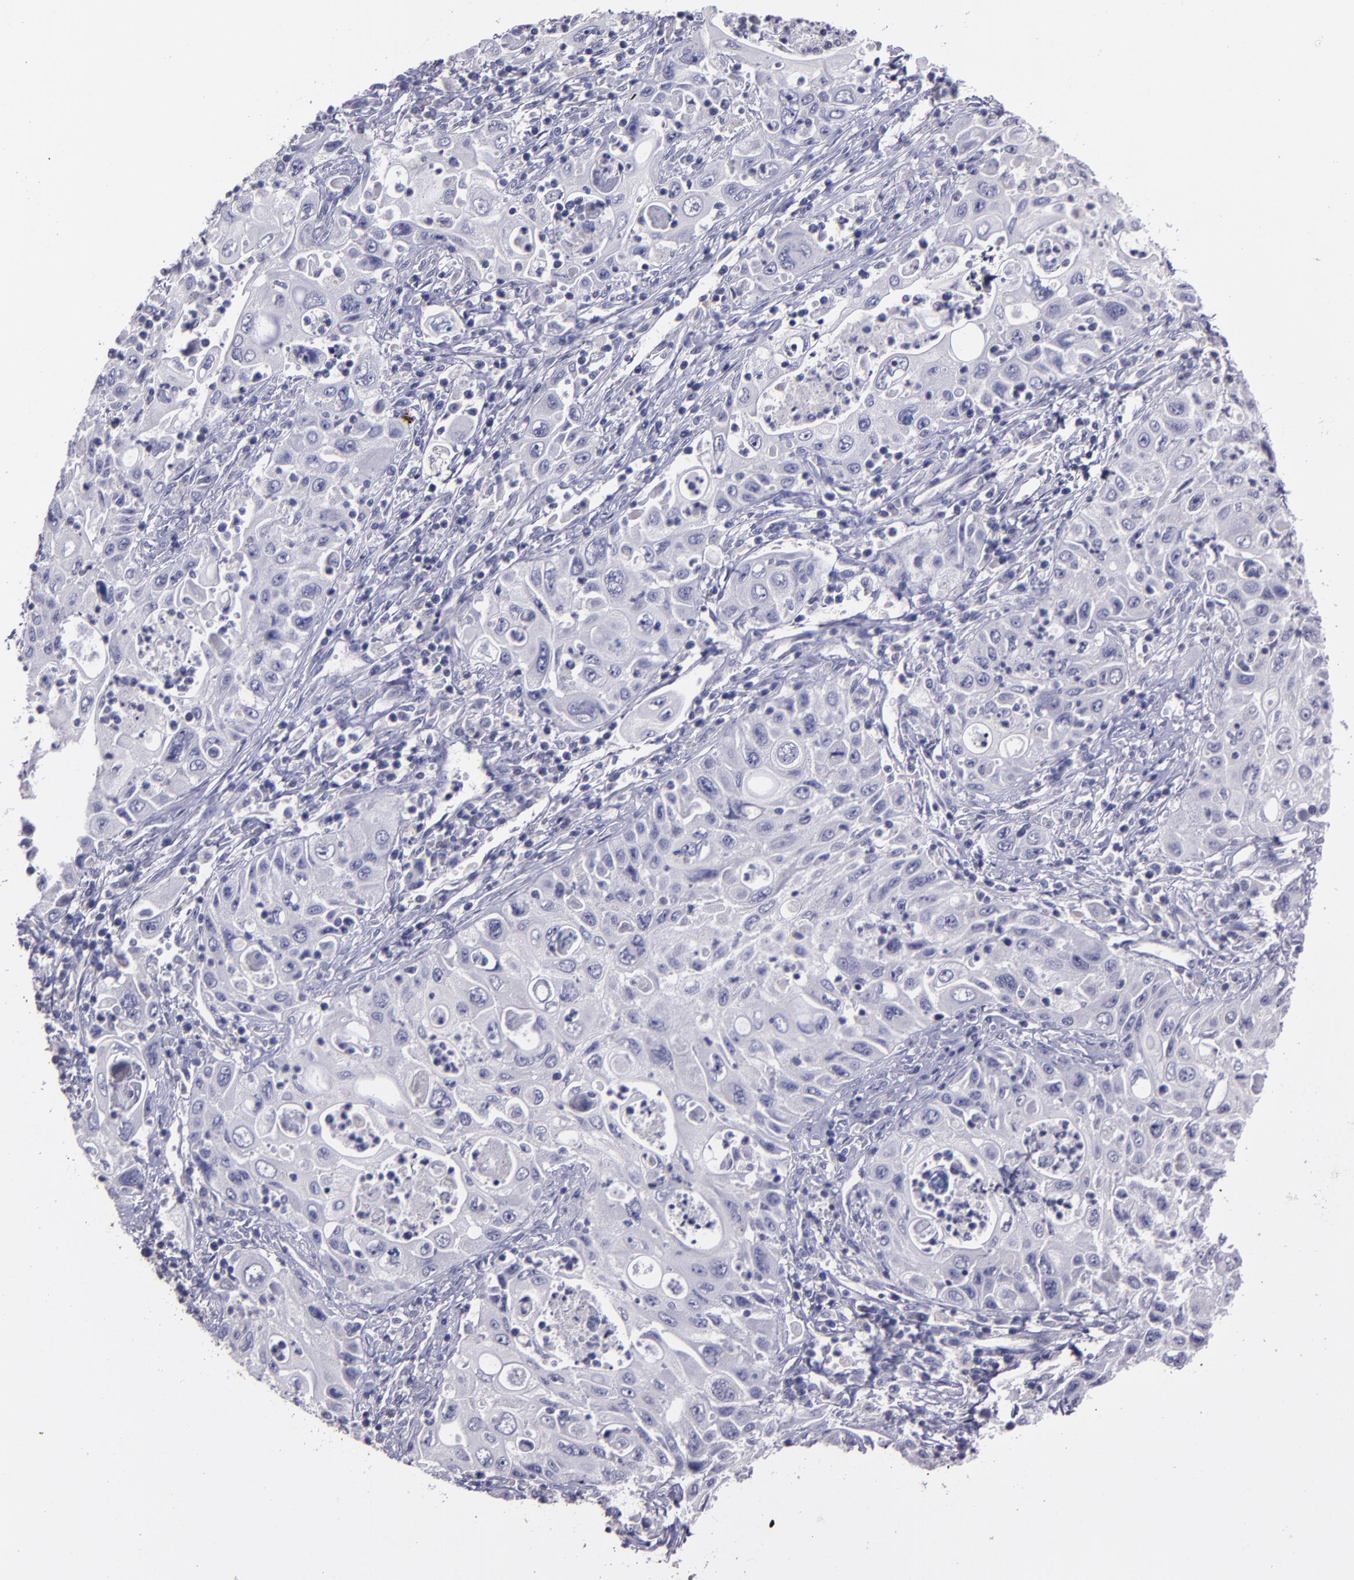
{"staining": {"intensity": "negative", "quantity": "none", "location": "none"}, "tissue": "pancreatic cancer", "cell_type": "Tumor cells", "image_type": "cancer", "snomed": [{"axis": "morphology", "description": "Adenocarcinoma, NOS"}, {"axis": "topography", "description": "Pancreas"}], "caption": "DAB immunohistochemical staining of pancreatic cancer (adenocarcinoma) reveals no significant staining in tumor cells.", "gene": "MASP1", "patient": {"sex": "male", "age": 70}}